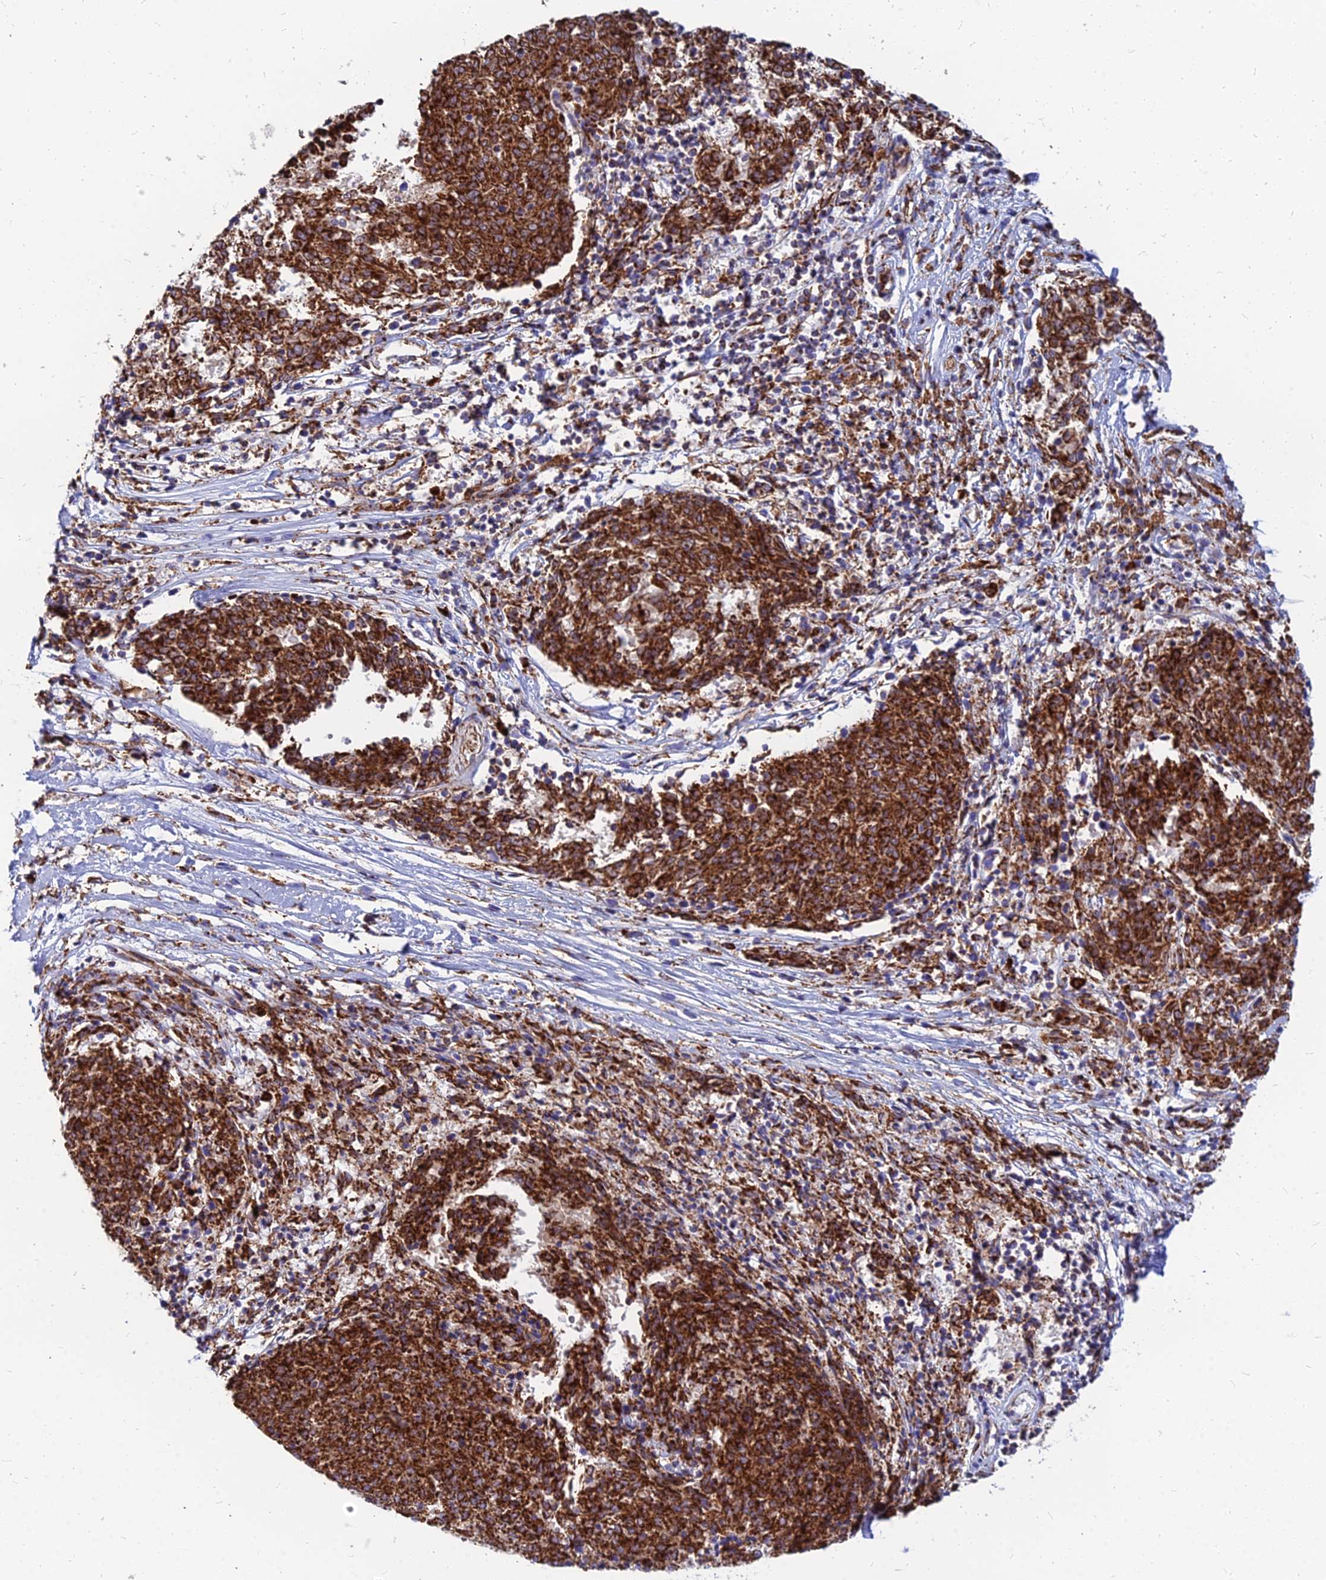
{"staining": {"intensity": "strong", "quantity": ">75%", "location": "cytoplasmic/membranous"}, "tissue": "melanoma", "cell_type": "Tumor cells", "image_type": "cancer", "snomed": [{"axis": "morphology", "description": "Malignant melanoma, NOS"}, {"axis": "topography", "description": "Skin"}], "caption": "Protein staining displays strong cytoplasmic/membranous staining in approximately >75% of tumor cells in melanoma.", "gene": "CCT6B", "patient": {"sex": "female", "age": 72}}